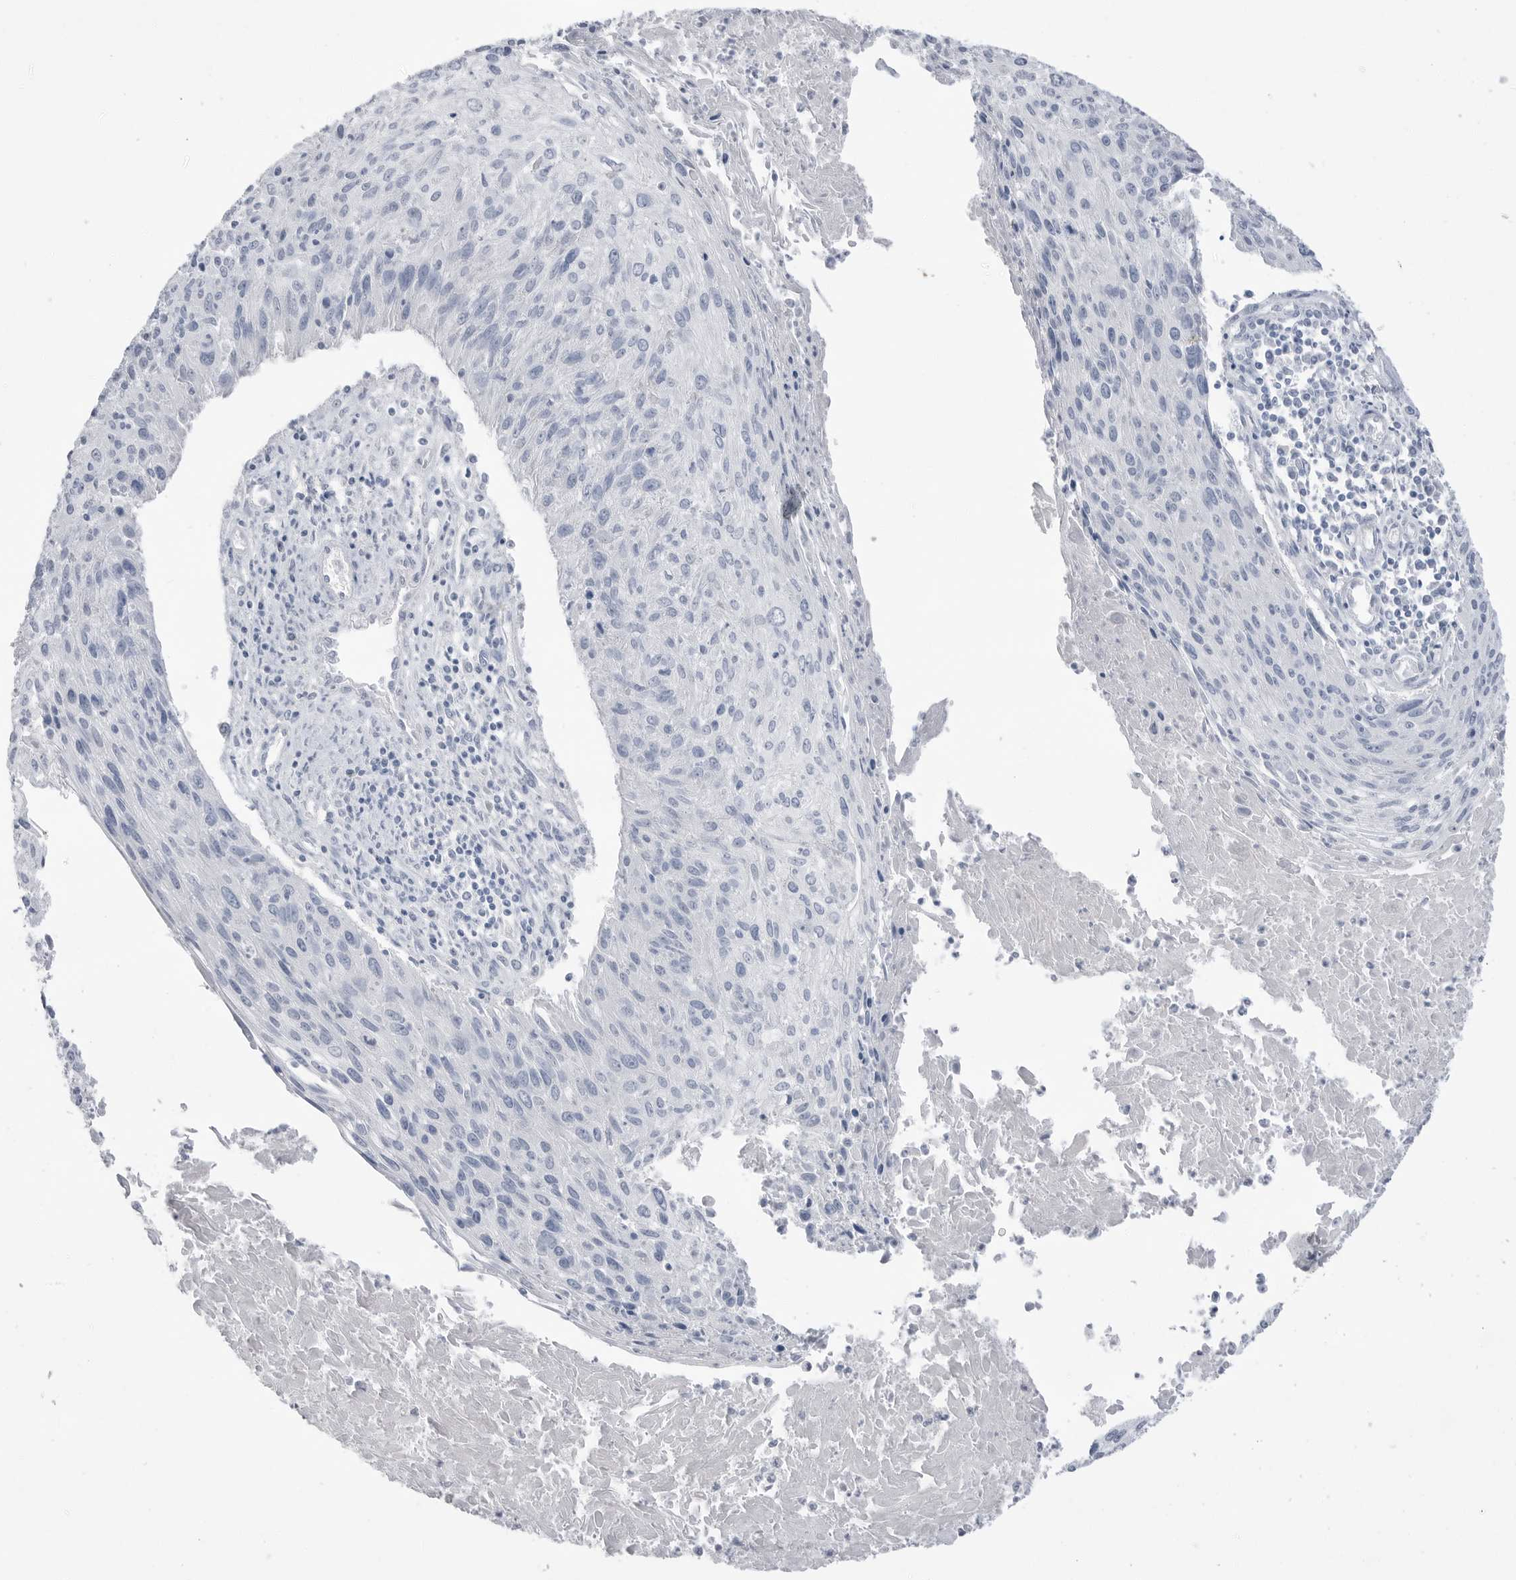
{"staining": {"intensity": "negative", "quantity": "none", "location": "none"}, "tissue": "cervical cancer", "cell_type": "Tumor cells", "image_type": "cancer", "snomed": [{"axis": "morphology", "description": "Squamous cell carcinoma, NOS"}, {"axis": "topography", "description": "Cervix"}], "caption": "This photomicrograph is of cervical cancer (squamous cell carcinoma) stained with IHC to label a protein in brown with the nuclei are counter-stained blue. There is no positivity in tumor cells.", "gene": "ABHD12", "patient": {"sex": "female", "age": 51}}